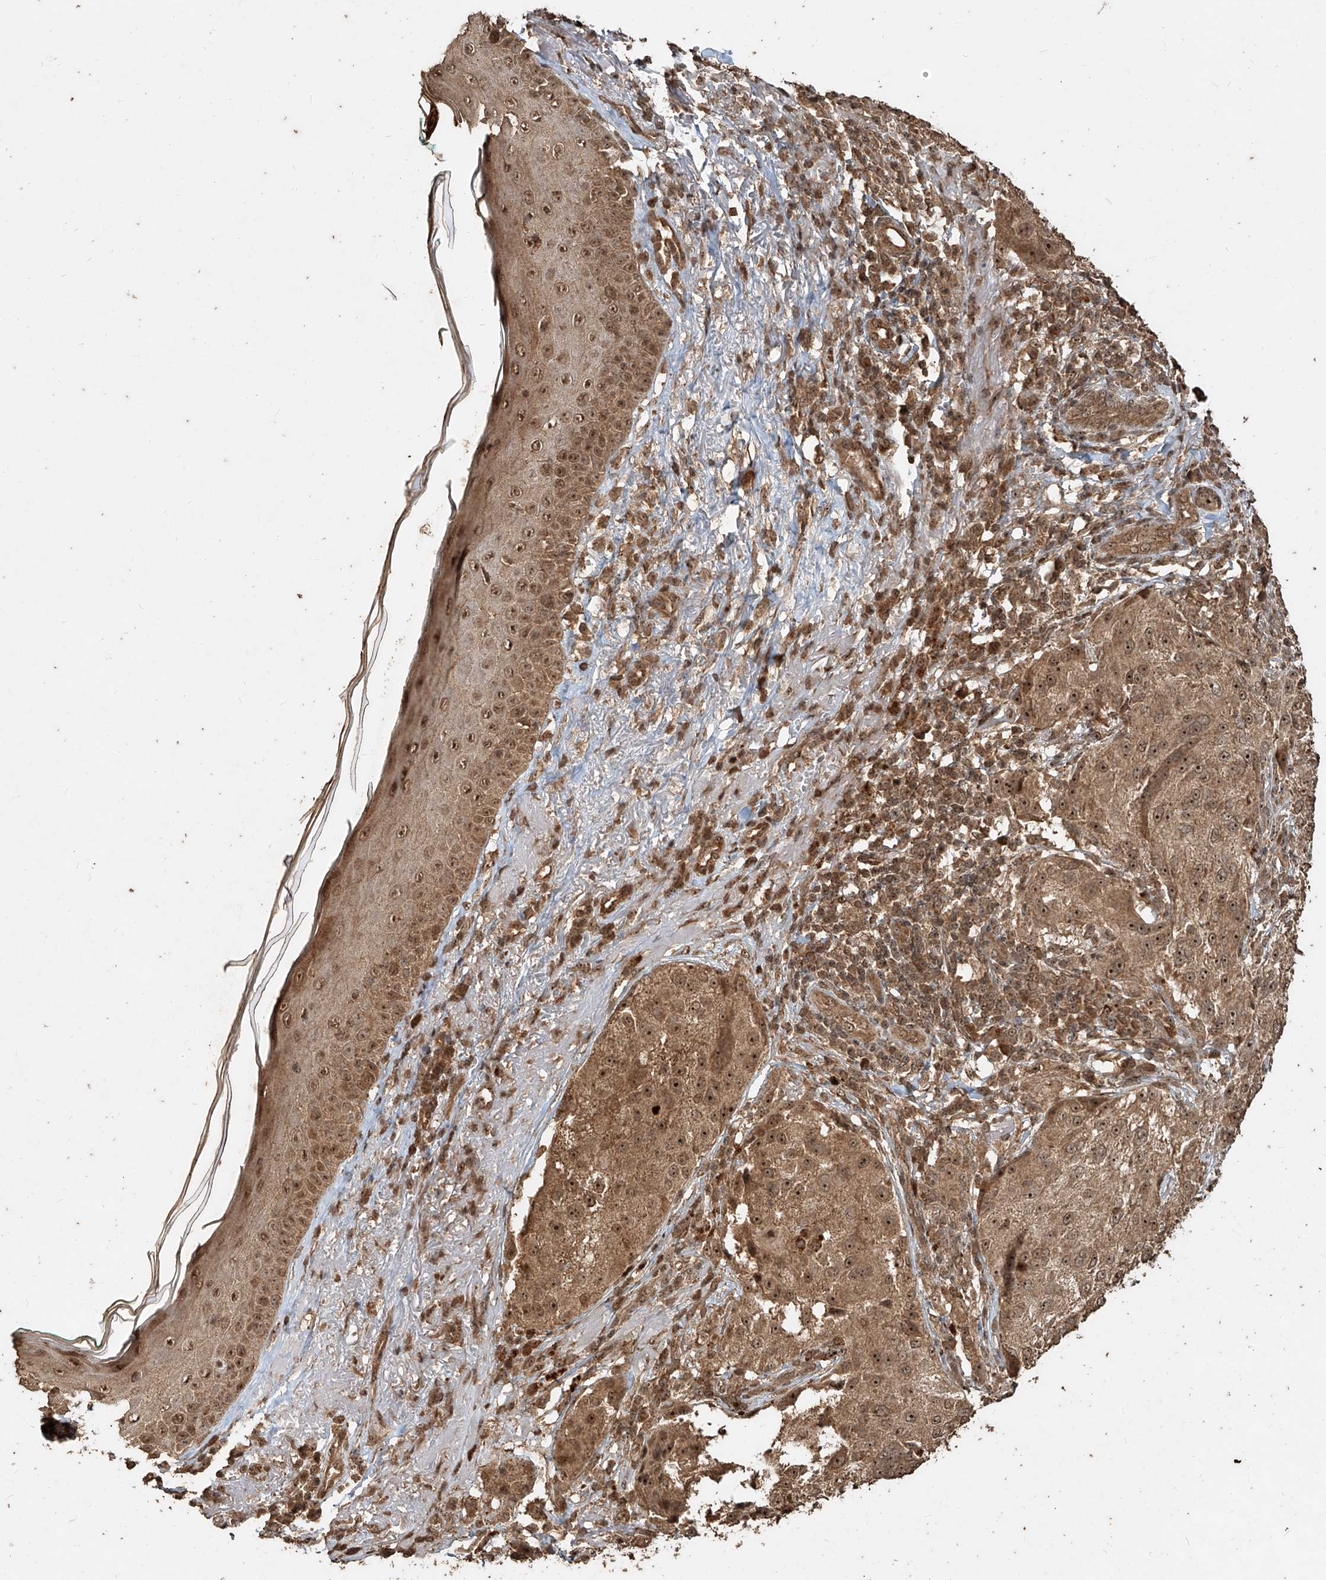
{"staining": {"intensity": "moderate", "quantity": ">75%", "location": "cytoplasmic/membranous,nuclear"}, "tissue": "melanoma", "cell_type": "Tumor cells", "image_type": "cancer", "snomed": [{"axis": "morphology", "description": "Necrosis, NOS"}, {"axis": "morphology", "description": "Malignant melanoma, NOS"}, {"axis": "topography", "description": "Skin"}], "caption": "Protein positivity by immunohistochemistry (IHC) exhibits moderate cytoplasmic/membranous and nuclear positivity in about >75% of tumor cells in melanoma.", "gene": "ZNF660", "patient": {"sex": "female", "age": 87}}